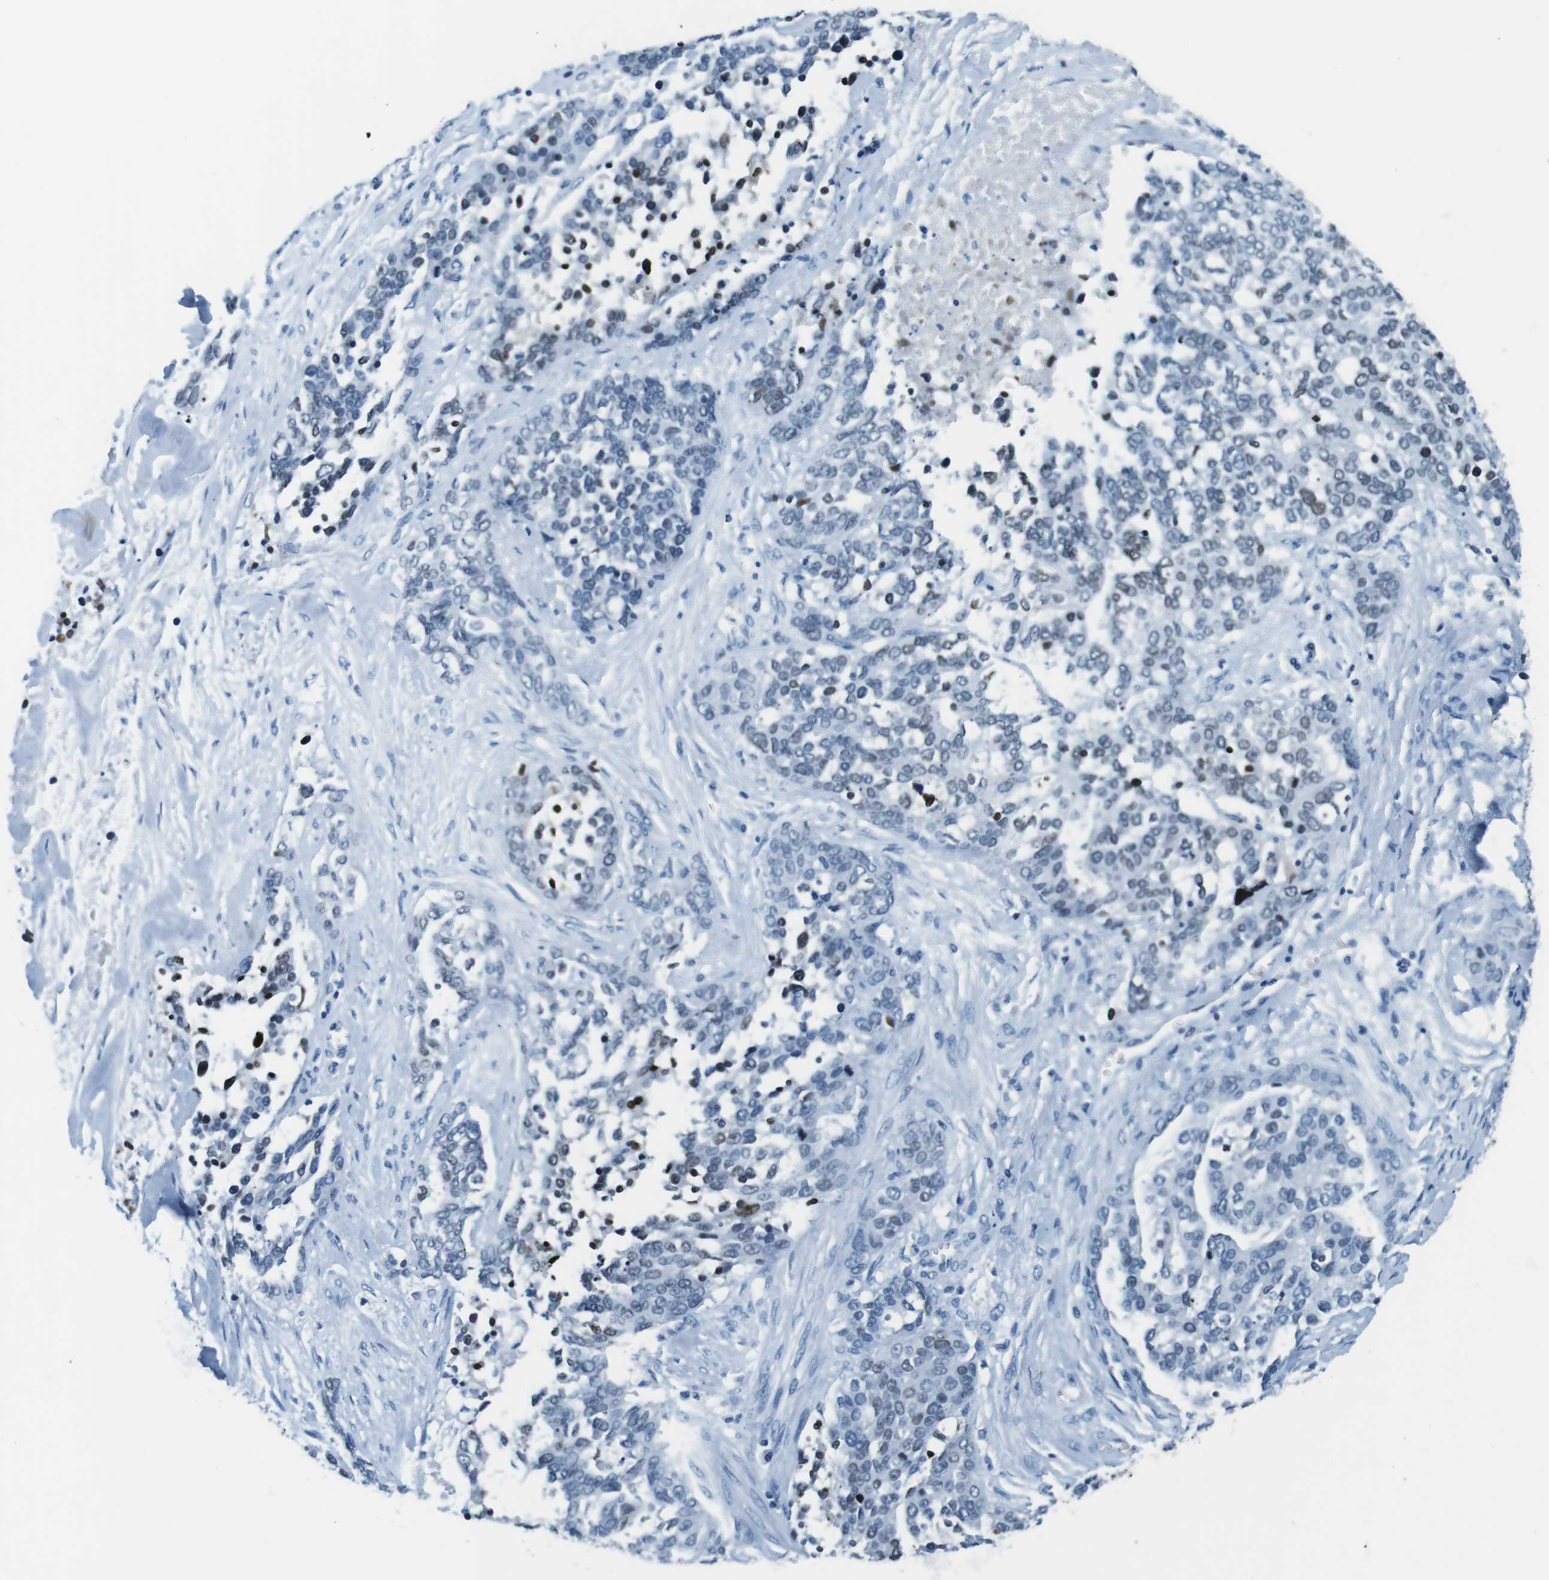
{"staining": {"intensity": "weak", "quantity": "<25%", "location": "nuclear"}, "tissue": "ovarian cancer", "cell_type": "Tumor cells", "image_type": "cancer", "snomed": [{"axis": "morphology", "description": "Cystadenocarcinoma, serous, NOS"}, {"axis": "topography", "description": "Ovary"}], "caption": "Immunohistochemistry histopathology image of ovarian cancer (serous cystadenocarcinoma) stained for a protein (brown), which demonstrates no positivity in tumor cells. (Stains: DAB (3,3'-diaminobenzidine) IHC with hematoxylin counter stain, Microscopy: brightfield microscopy at high magnification).", "gene": "TFAP2C", "patient": {"sex": "female", "age": 44}}